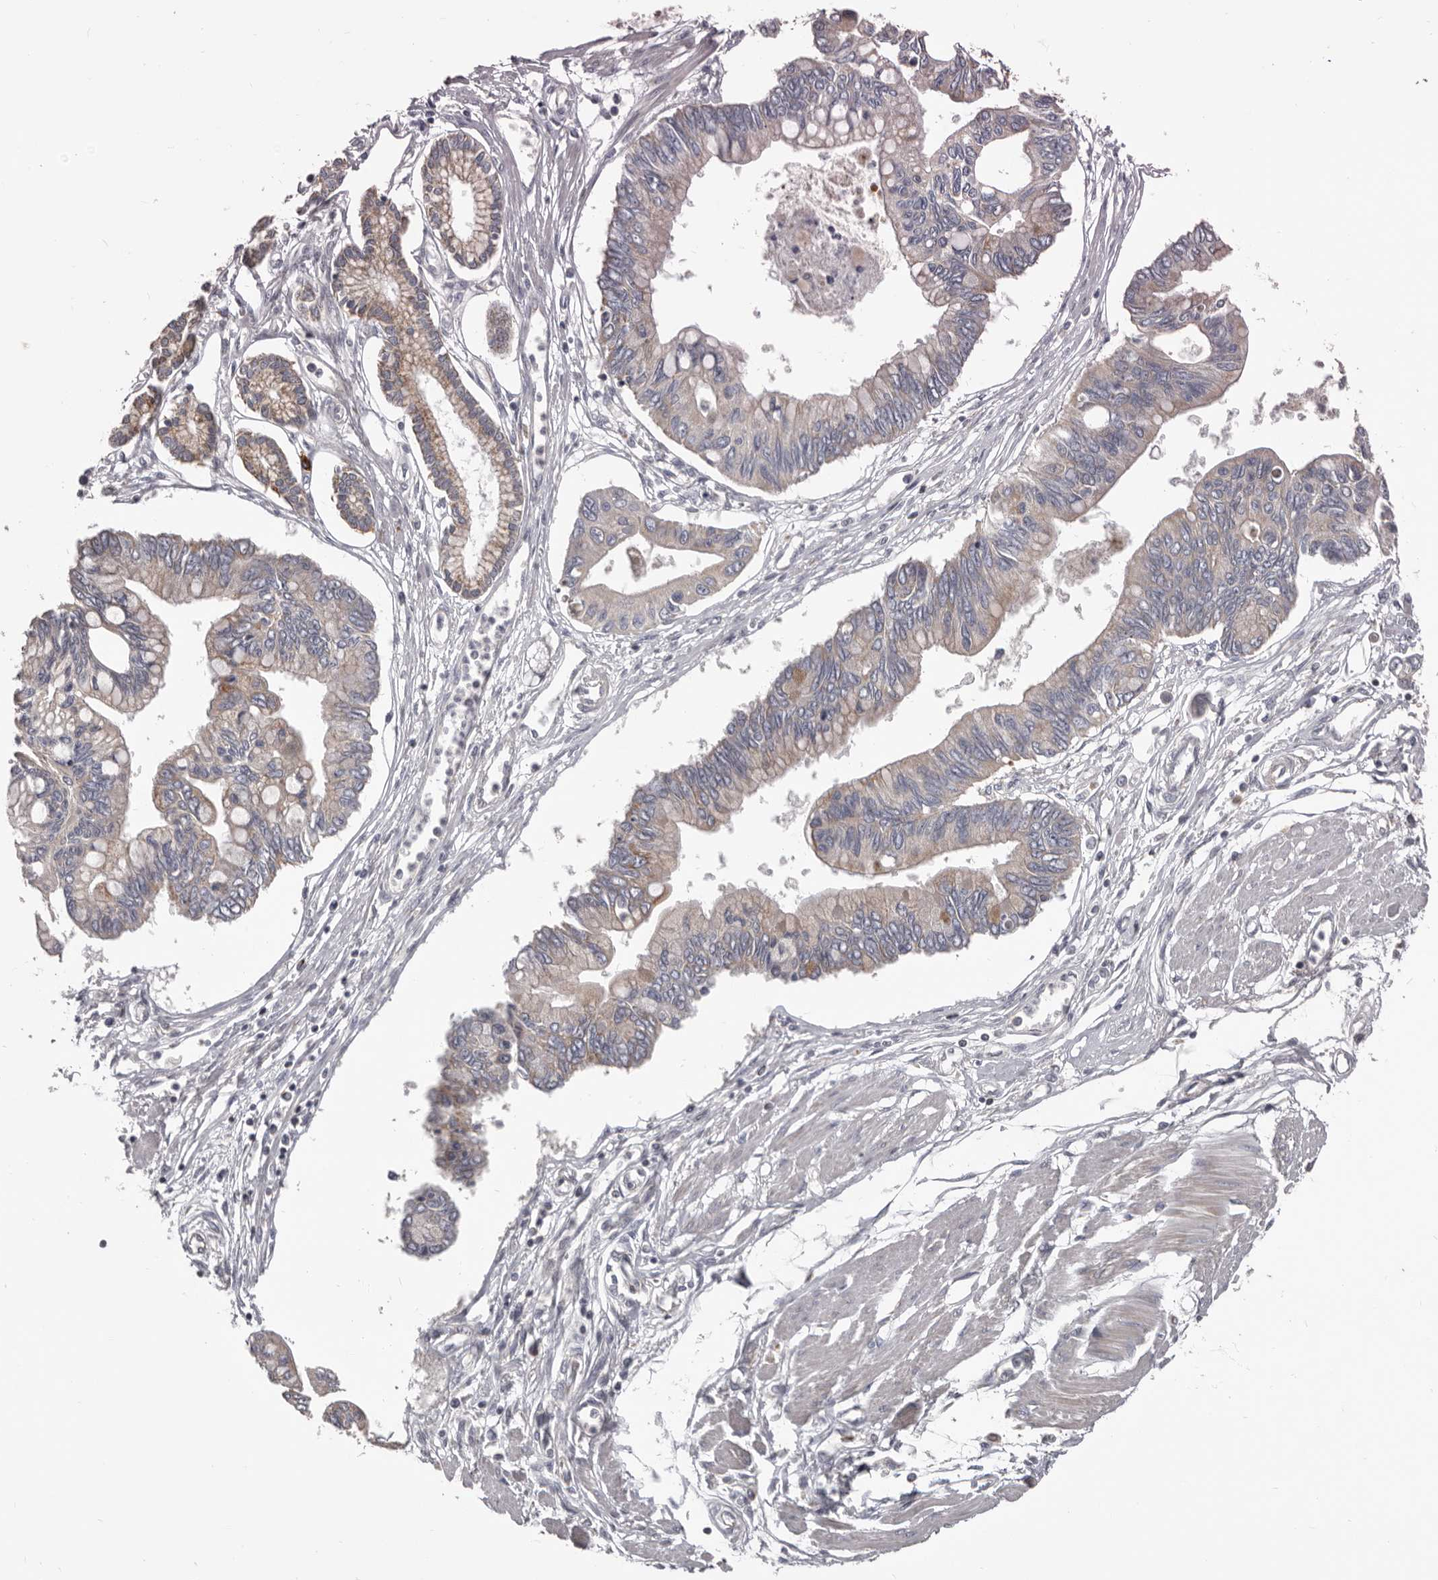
{"staining": {"intensity": "weak", "quantity": "<25%", "location": "cytoplasmic/membranous"}, "tissue": "pancreatic cancer", "cell_type": "Tumor cells", "image_type": "cancer", "snomed": [{"axis": "morphology", "description": "Adenocarcinoma, NOS"}, {"axis": "topography", "description": "Pancreas"}], "caption": "IHC of human pancreatic adenocarcinoma reveals no expression in tumor cells.", "gene": "ALDH5A1", "patient": {"sex": "female", "age": 77}}